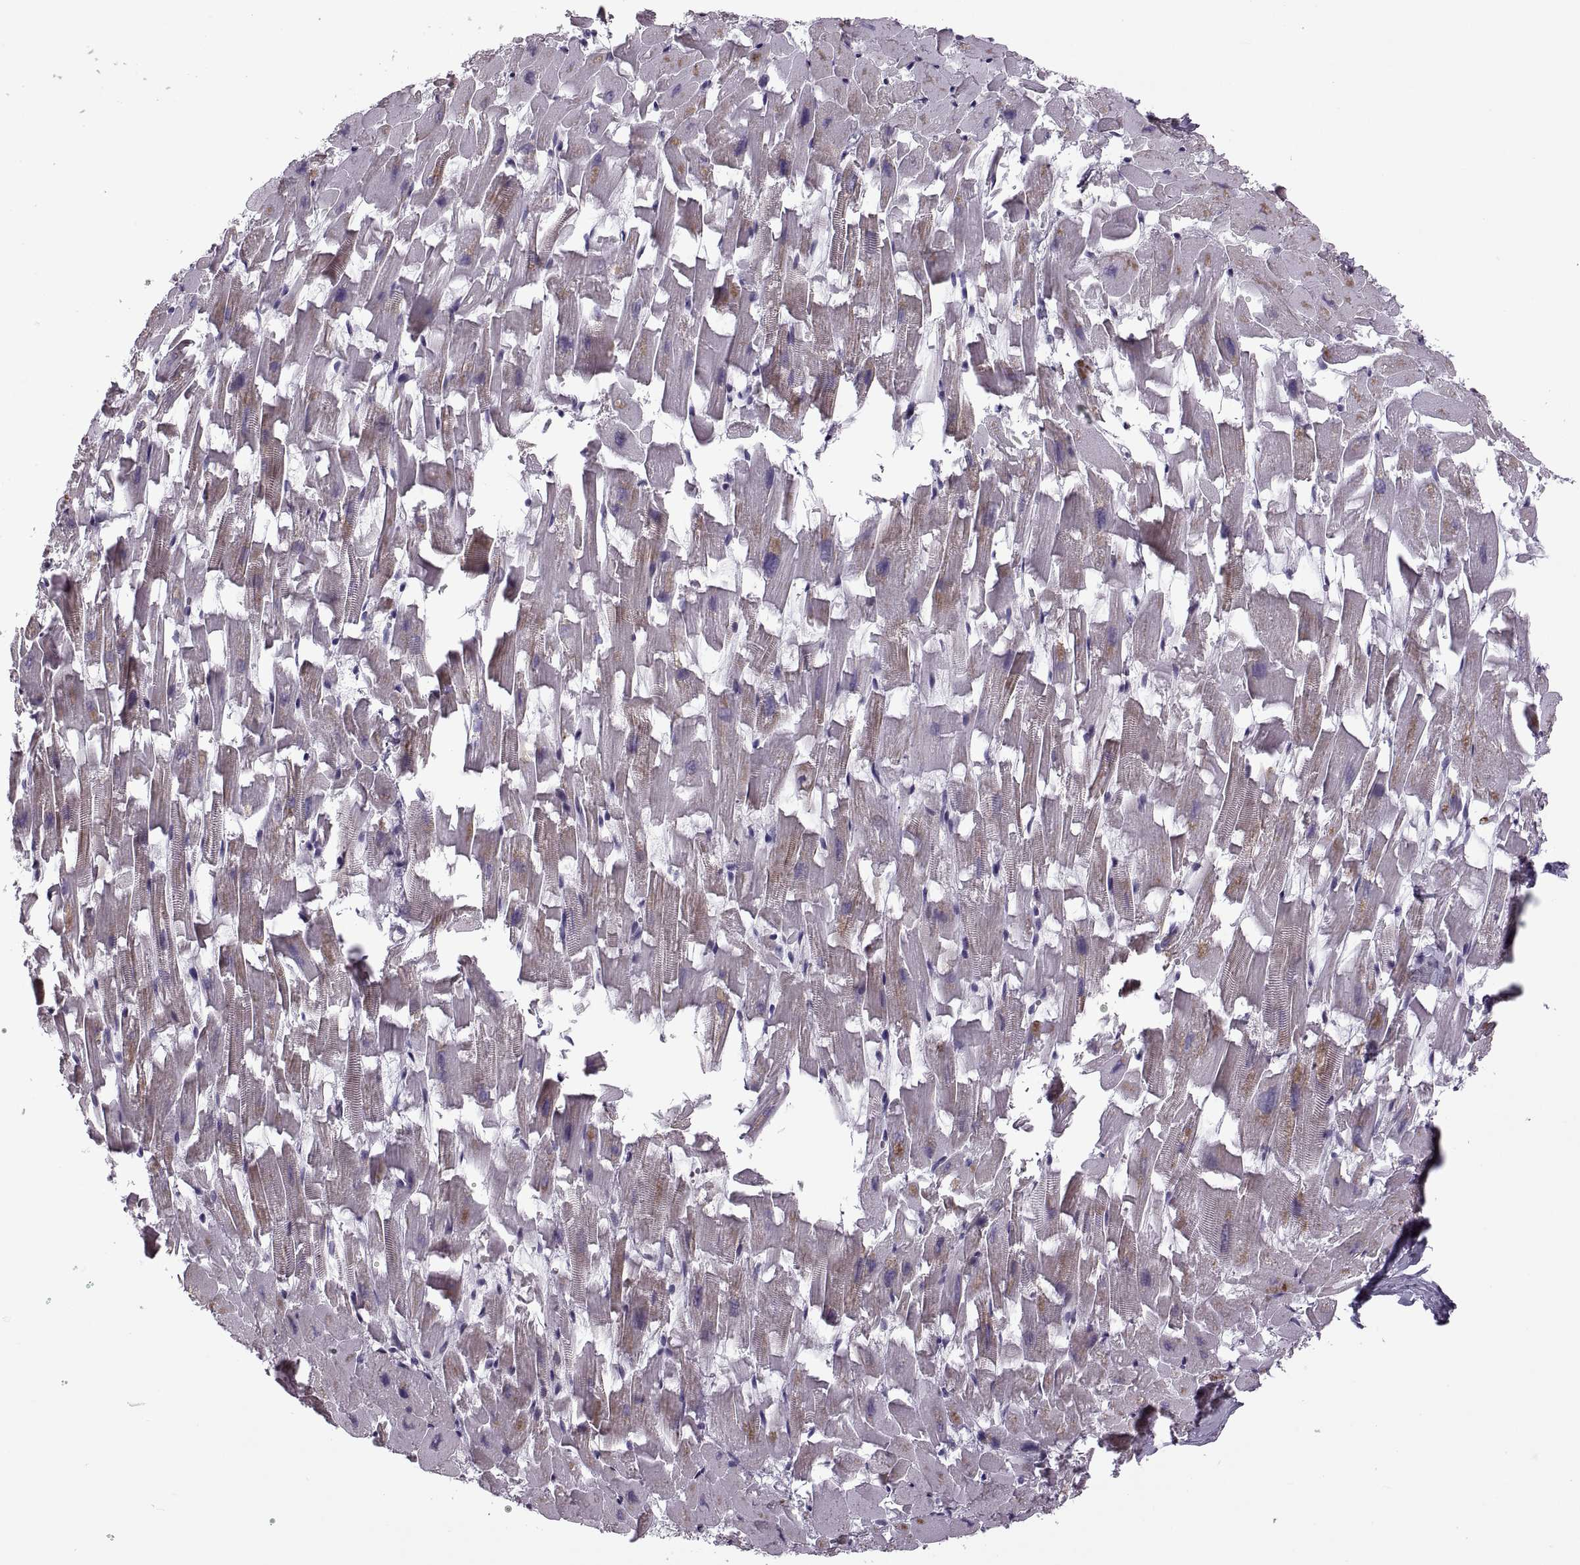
{"staining": {"intensity": "moderate", "quantity": "<25%", "location": "cytoplasmic/membranous"}, "tissue": "heart muscle", "cell_type": "Cardiomyocytes", "image_type": "normal", "snomed": [{"axis": "morphology", "description": "Normal tissue, NOS"}, {"axis": "topography", "description": "Heart"}], "caption": "IHC photomicrograph of unremarkable human heart muscle stained for a protein (brown), which reveals low levels of moderate cytoplasmic/membranous expression in about <25% of cardiomyocytes.", "gene": "PRSS37", "patient": {"sex": "female", "age": 64}}